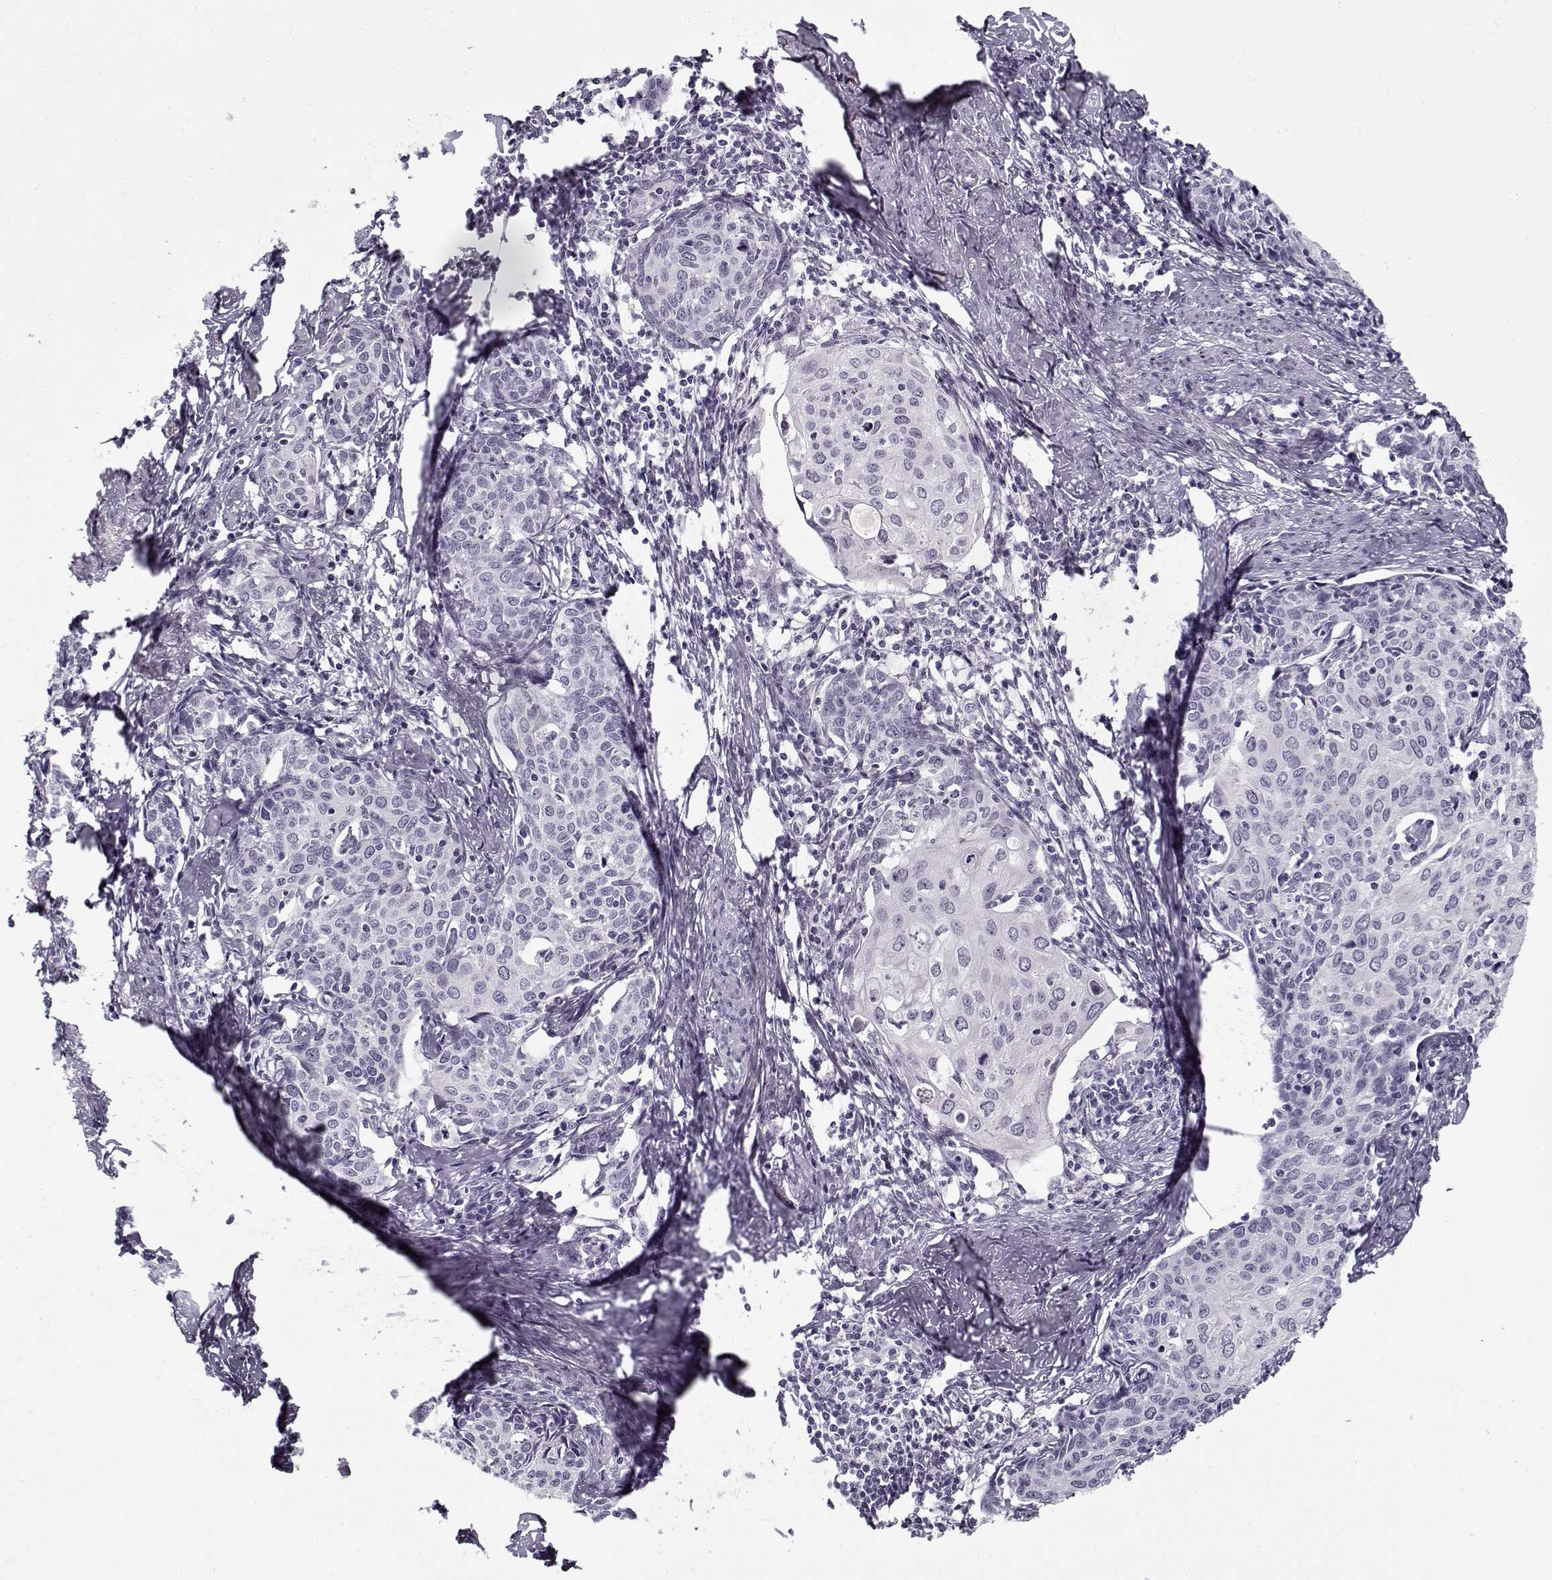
{"staining": {"intensity": "negative", "quantity": "none", "location": "none"}, "tissue": "cervical cancer", "cell_type": "Tumor cells", "image_type": "cancer", "snomed": [{"axis": "morphology", "description": "Squamous cell carcinoma, NOS"}, {"axis": "topography", "description": "Cervix"}], "caption": "Tumor cells show no significant protein expression in cervical squamous cell carcinoma.", "gene": "SPACA9", "patient": {"sex": "female", "age": 62}}